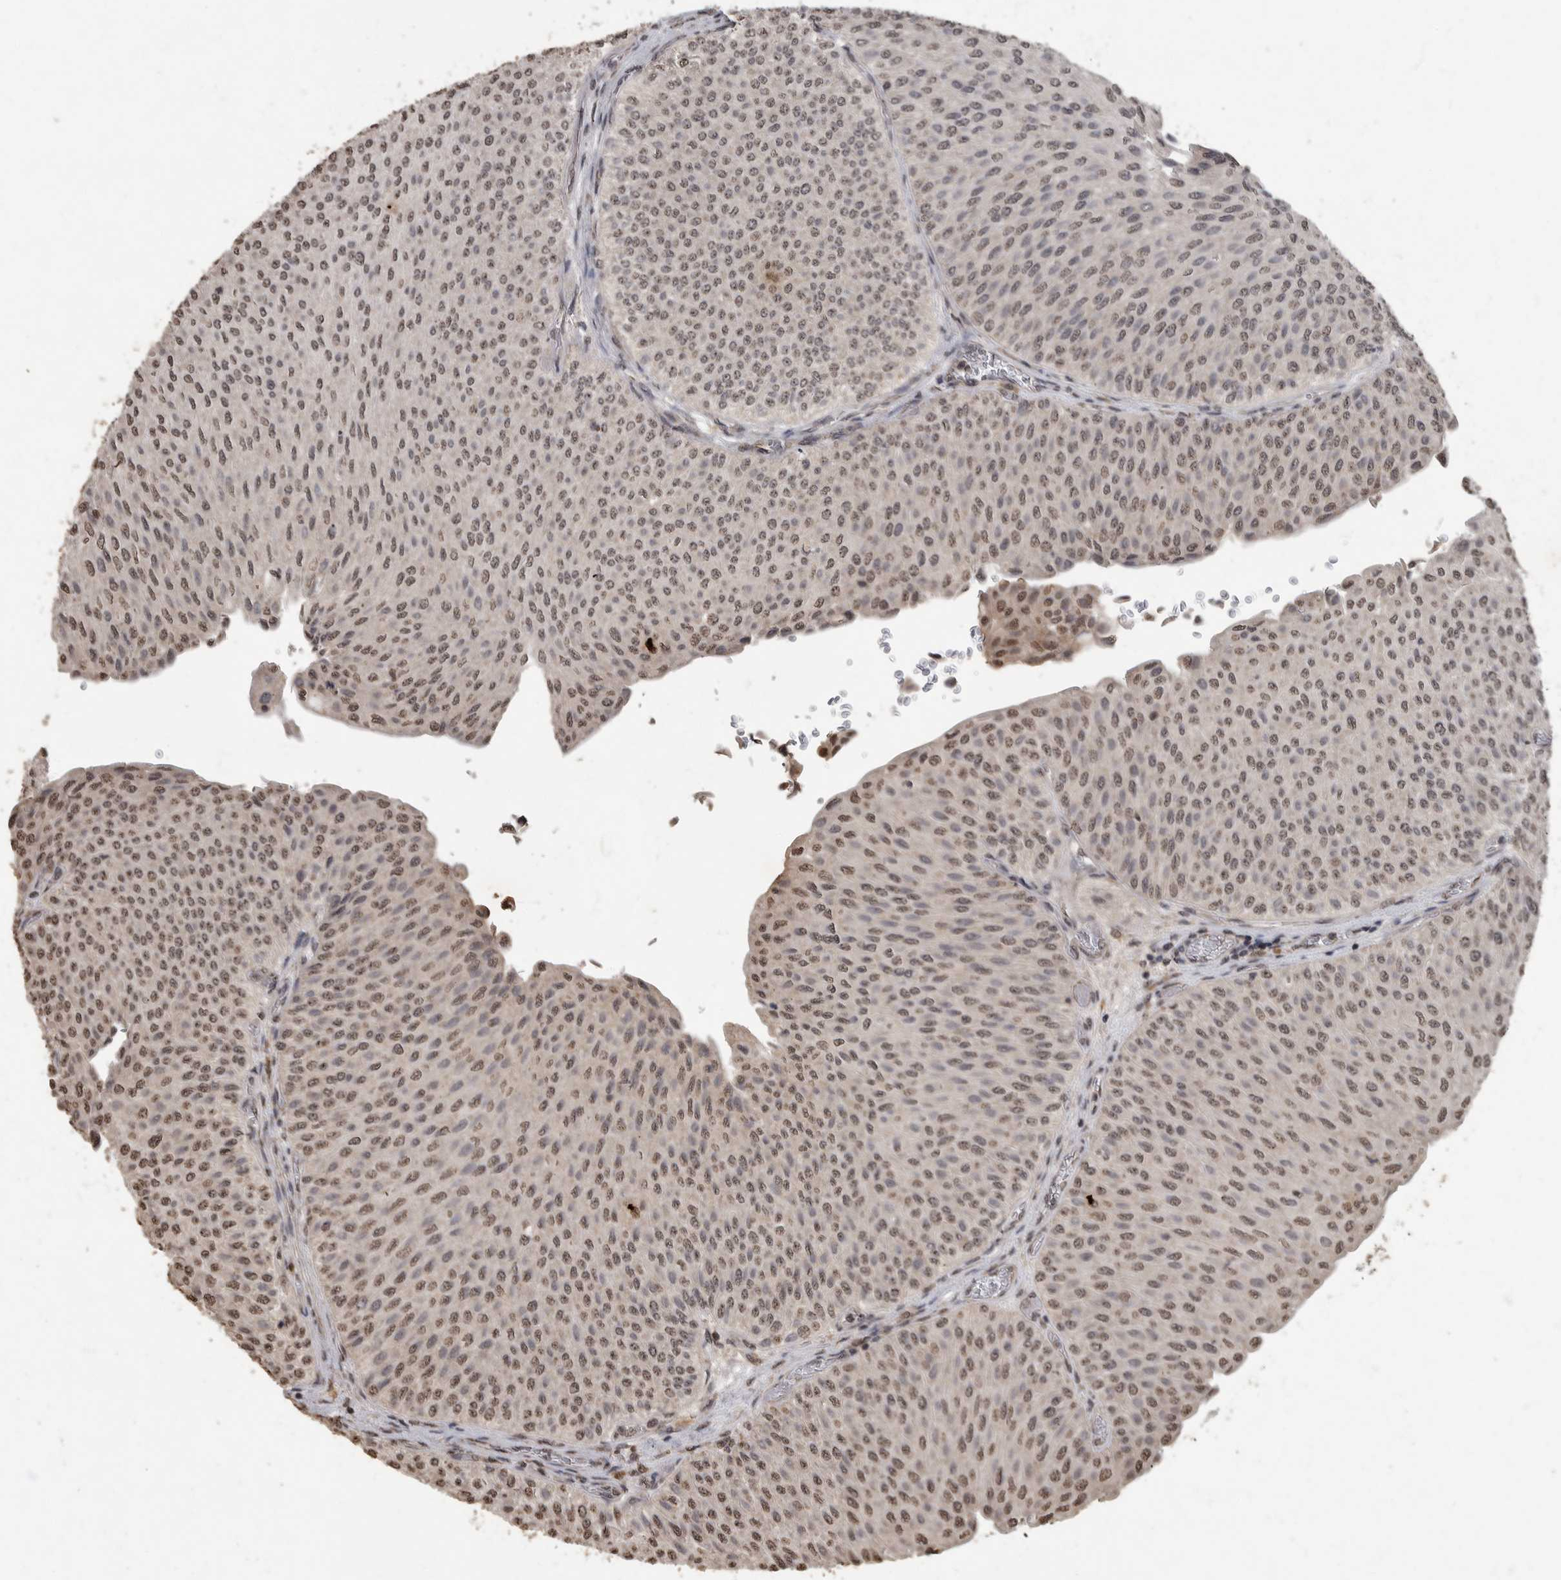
{"staining": {"intensity": "moderate", "quantity": ">75%", "location": "nuclear"}, "tissue": "urothelial cancer", "cell_type": "Tumor cells", "image_type": "cancer", "snomed": [{"axis": "morphology", "description": "Urothelial carcinoma, Low grade"}, {"axis": "topography", "description": "Urinary bladder"}], "caption": "Urothelial cancer stained with immunohistochemistry demonstrates moderate nuclear positivity in about >75% of tumor cells.", "gene": "MAFG", "patient": {"sex": "male", "age": 78}}